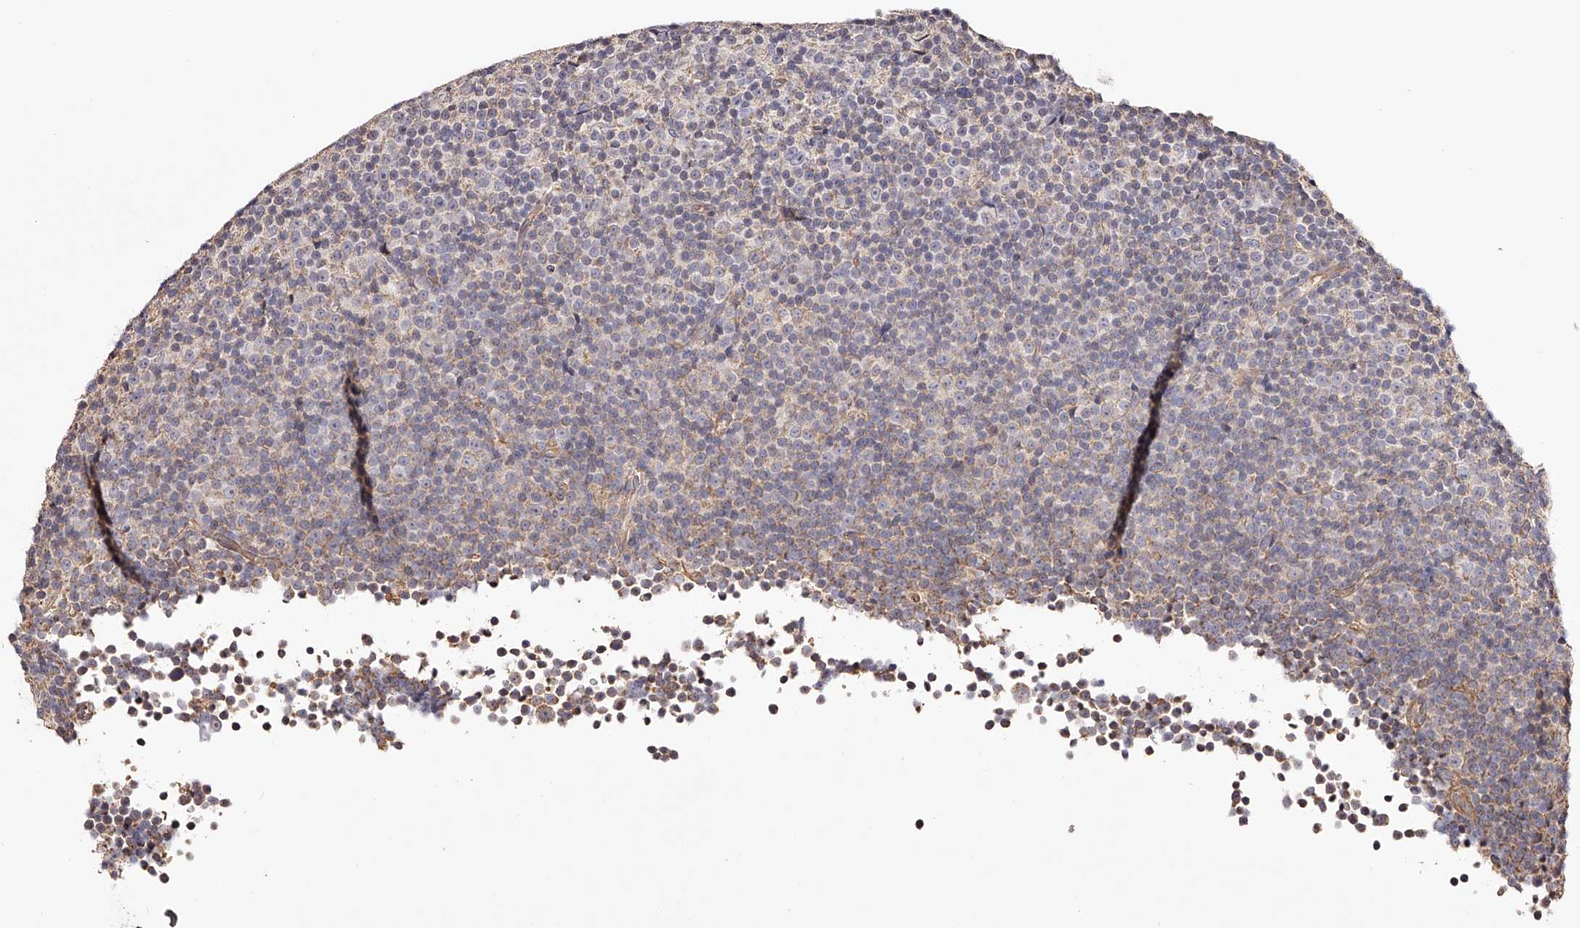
{"staining": {"intensity": "negative", "quantity": "none", "location": "none"}, "tissue": "lymphoma", "cell_type": "Tumor cells", "image_type": "cancer", "snomed": [{"axis": "morphology", "description": "Malignant lymphoma, non-Hodgkin's type, Low grade"}, {"axis": "topography", "description": "Lymph node"}], "caption": "Immunohistochemical staining of lymphoma reveals no significant expression in tumor cells. (DAB (3,3'-diaminobenzidine) IHC with hematoxylin counter stain).", "gene": "USP21", "patient": {"sex": "female", "age": 67}}